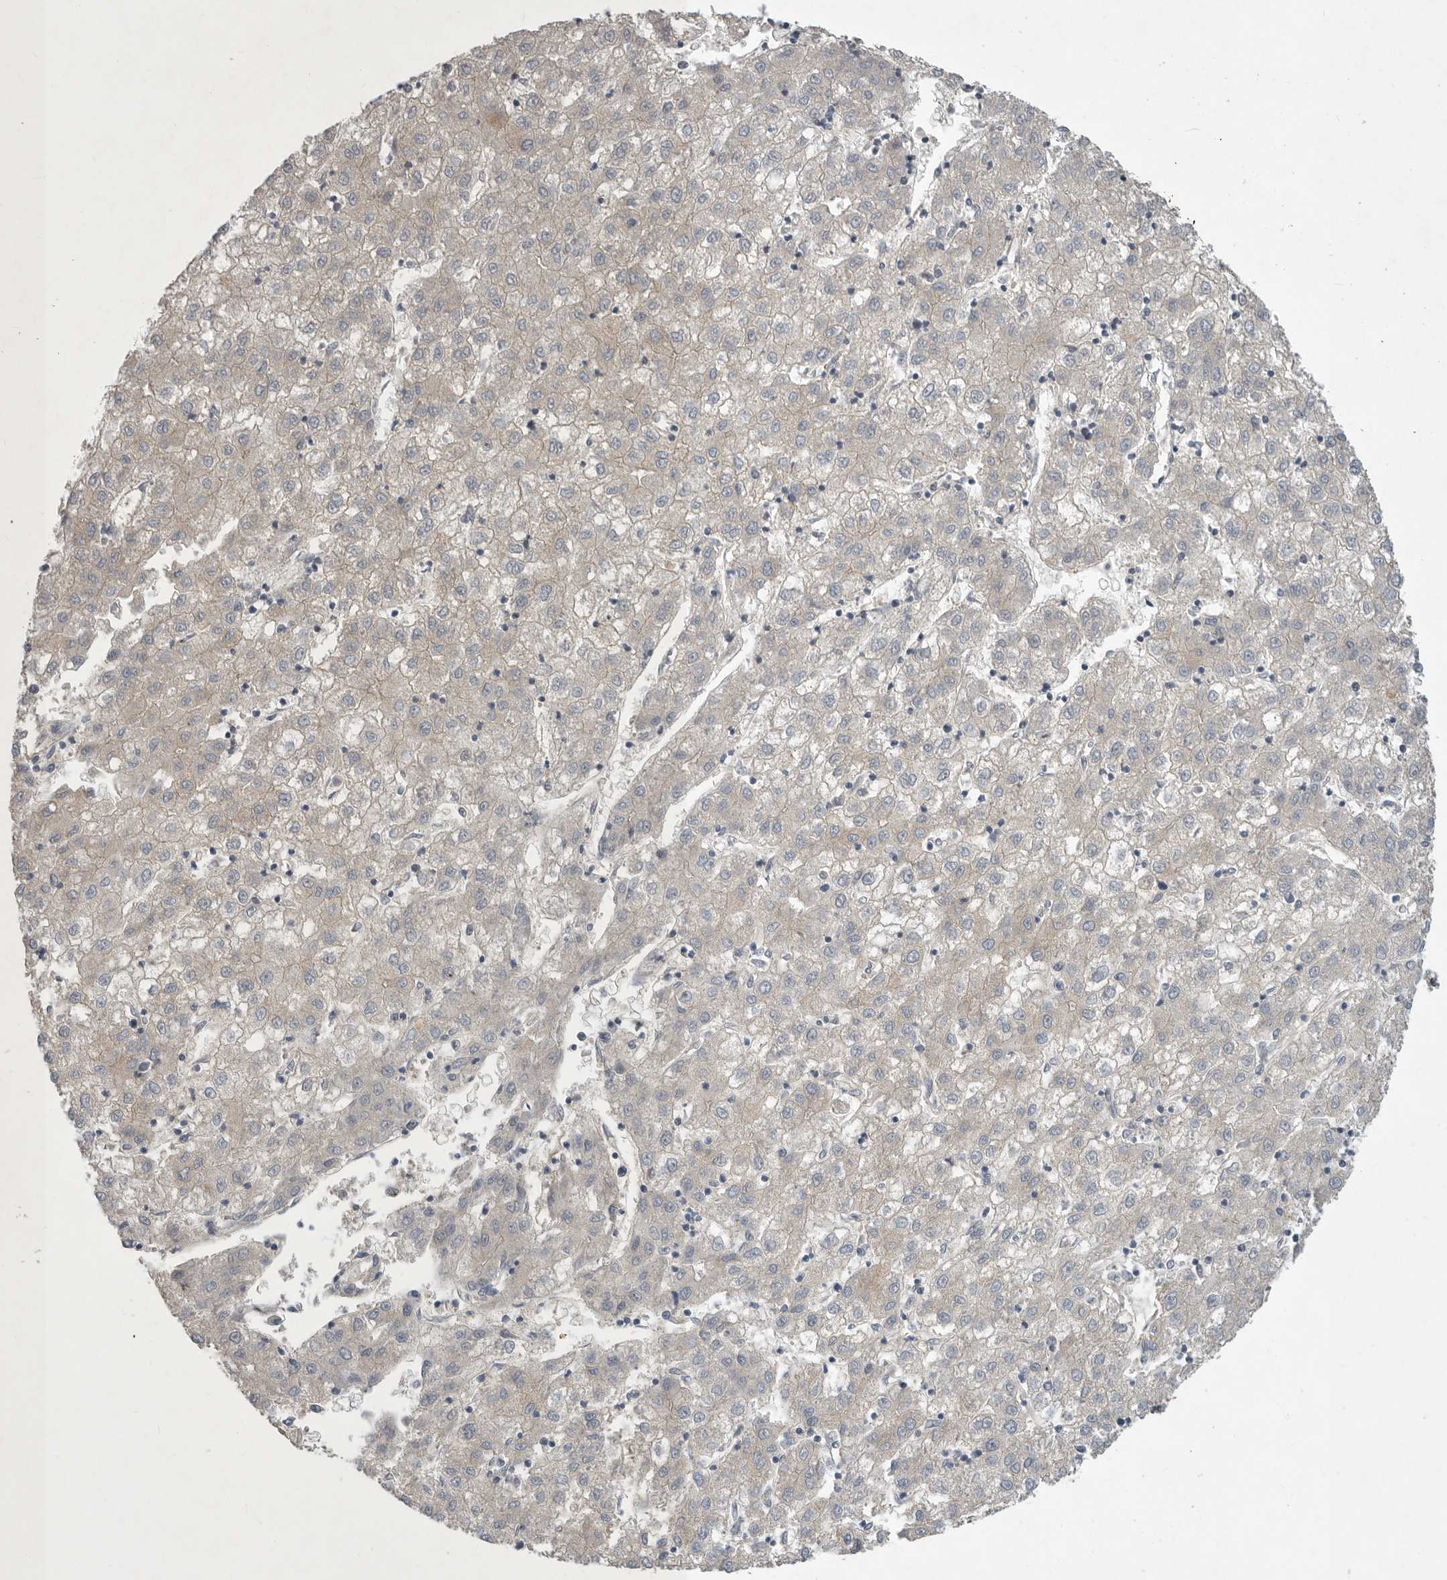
{"staining": {"intensity": "negative", "quantity": "none", "location": "none"}, "tissue": "liver cancer", "cell_type": "Tumor cells", "image_type": "cancer", "snomed": [{"axis": "morphology", "description": "Carcinoma, Hepatocellular, NOS"}, {"axis": "topography", "description": "Liver"}], "caption": "This is a image of immunohistochemistry (IHC) staining of liver cancer (hepatocellular carcinoma), which shows no staining in tumor cells.", "gene": "MLPH", "patient": {"sex": "male", "age": 72}}